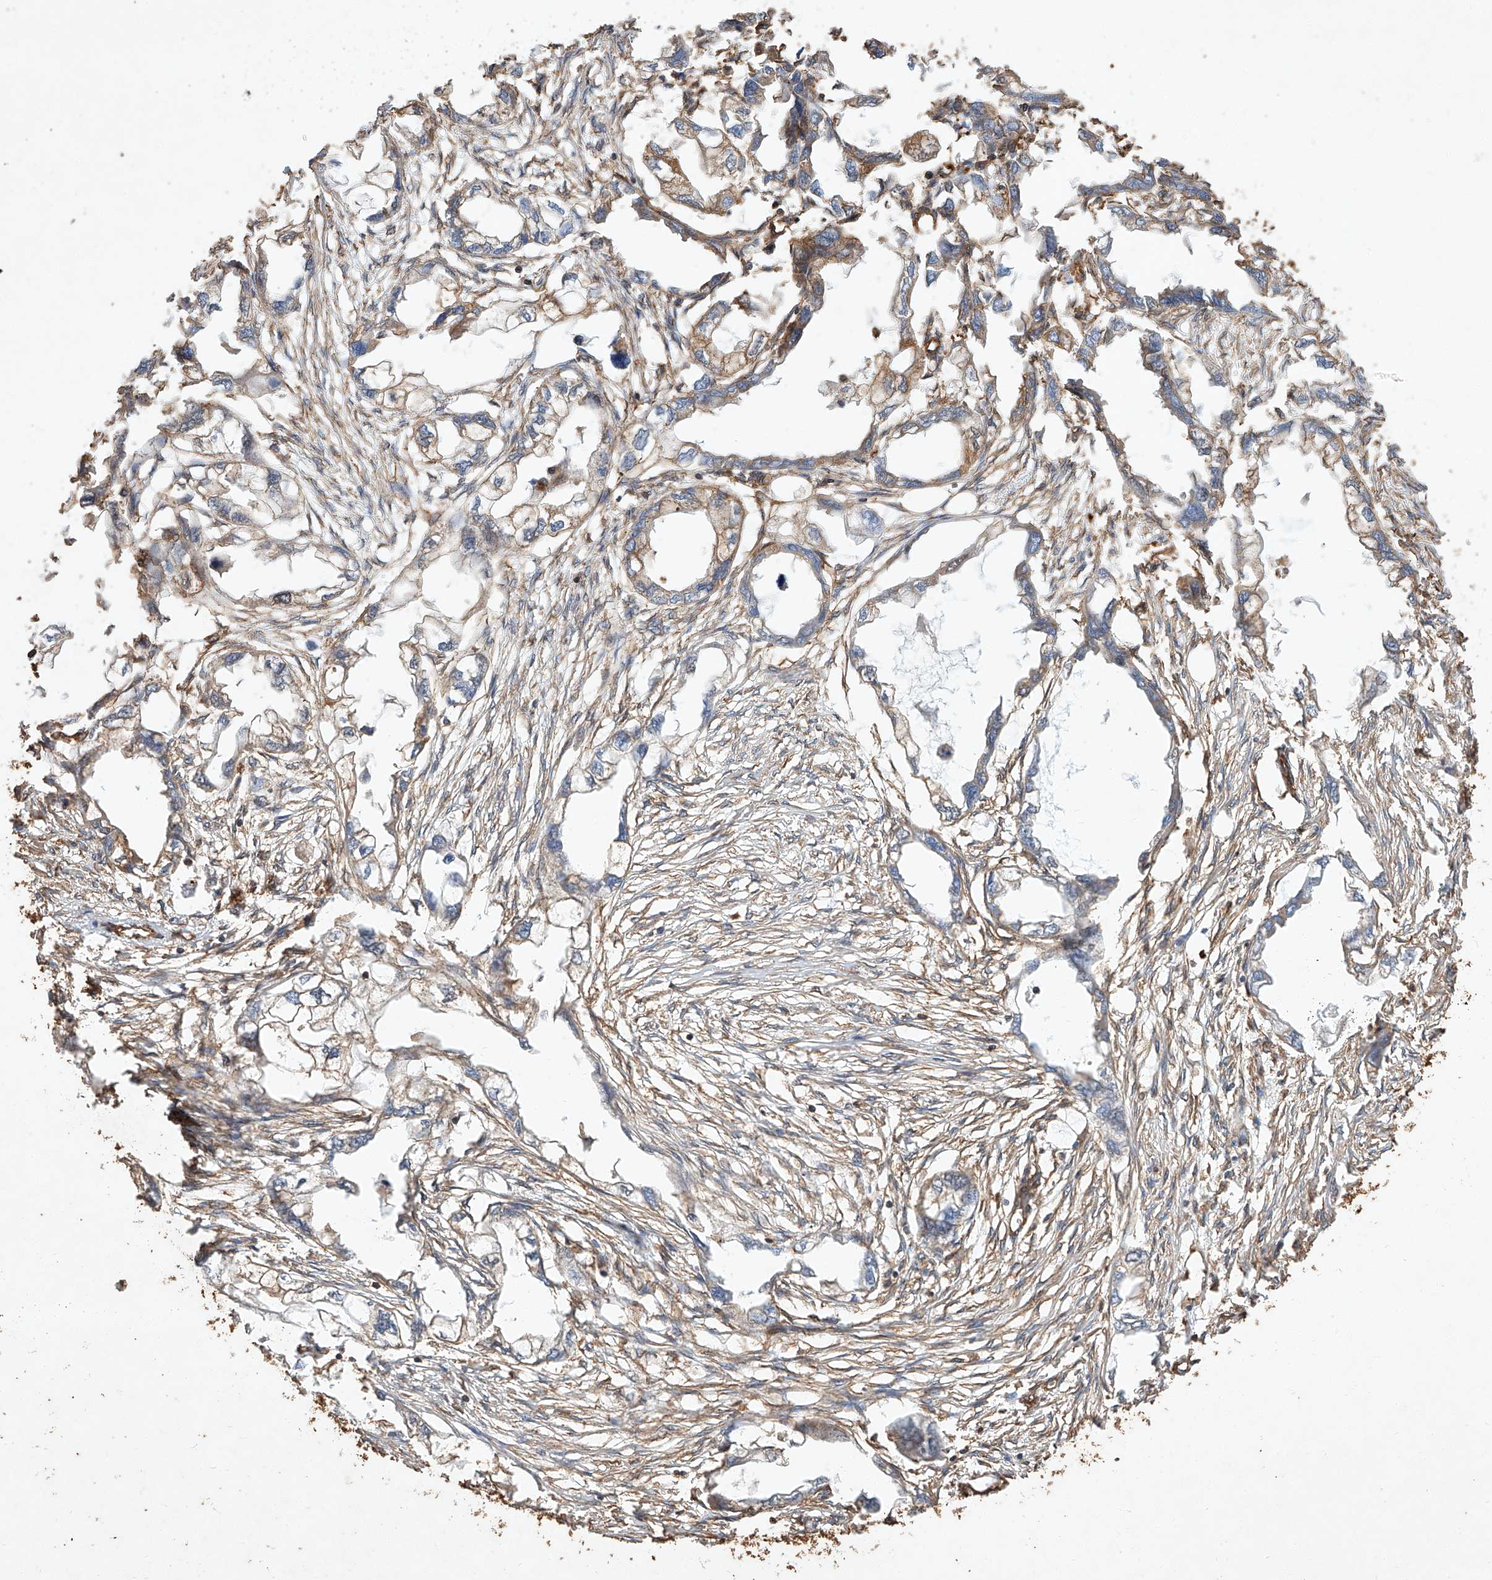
{"staining": {"intensity": "moderate", "quantity": "<25%", "location": "cytoplasmic/membranous"}, "tissue": "endometrial cancer", "cell_type": "Tumor cells", "image_type": "cancer", "snomed": [{"axis": "morphology", "description": "Adenocarcinoma, NOS"}, {"axis": "morphology", "description": "Adenocarcinoma, metastatic, NOS"}, {"axis": "topography", "description": "Adipose tissue"}, {"axis": "topography", "description": "Endometrium"}], "caption": "Protein expression analysis of human endometrial cancer reveals moderate cytoplasmic/membranous positivity in approximately <25% of tumor cells.", "gene": "GHDC", "patient": {"sex": "female", "age": 67}}